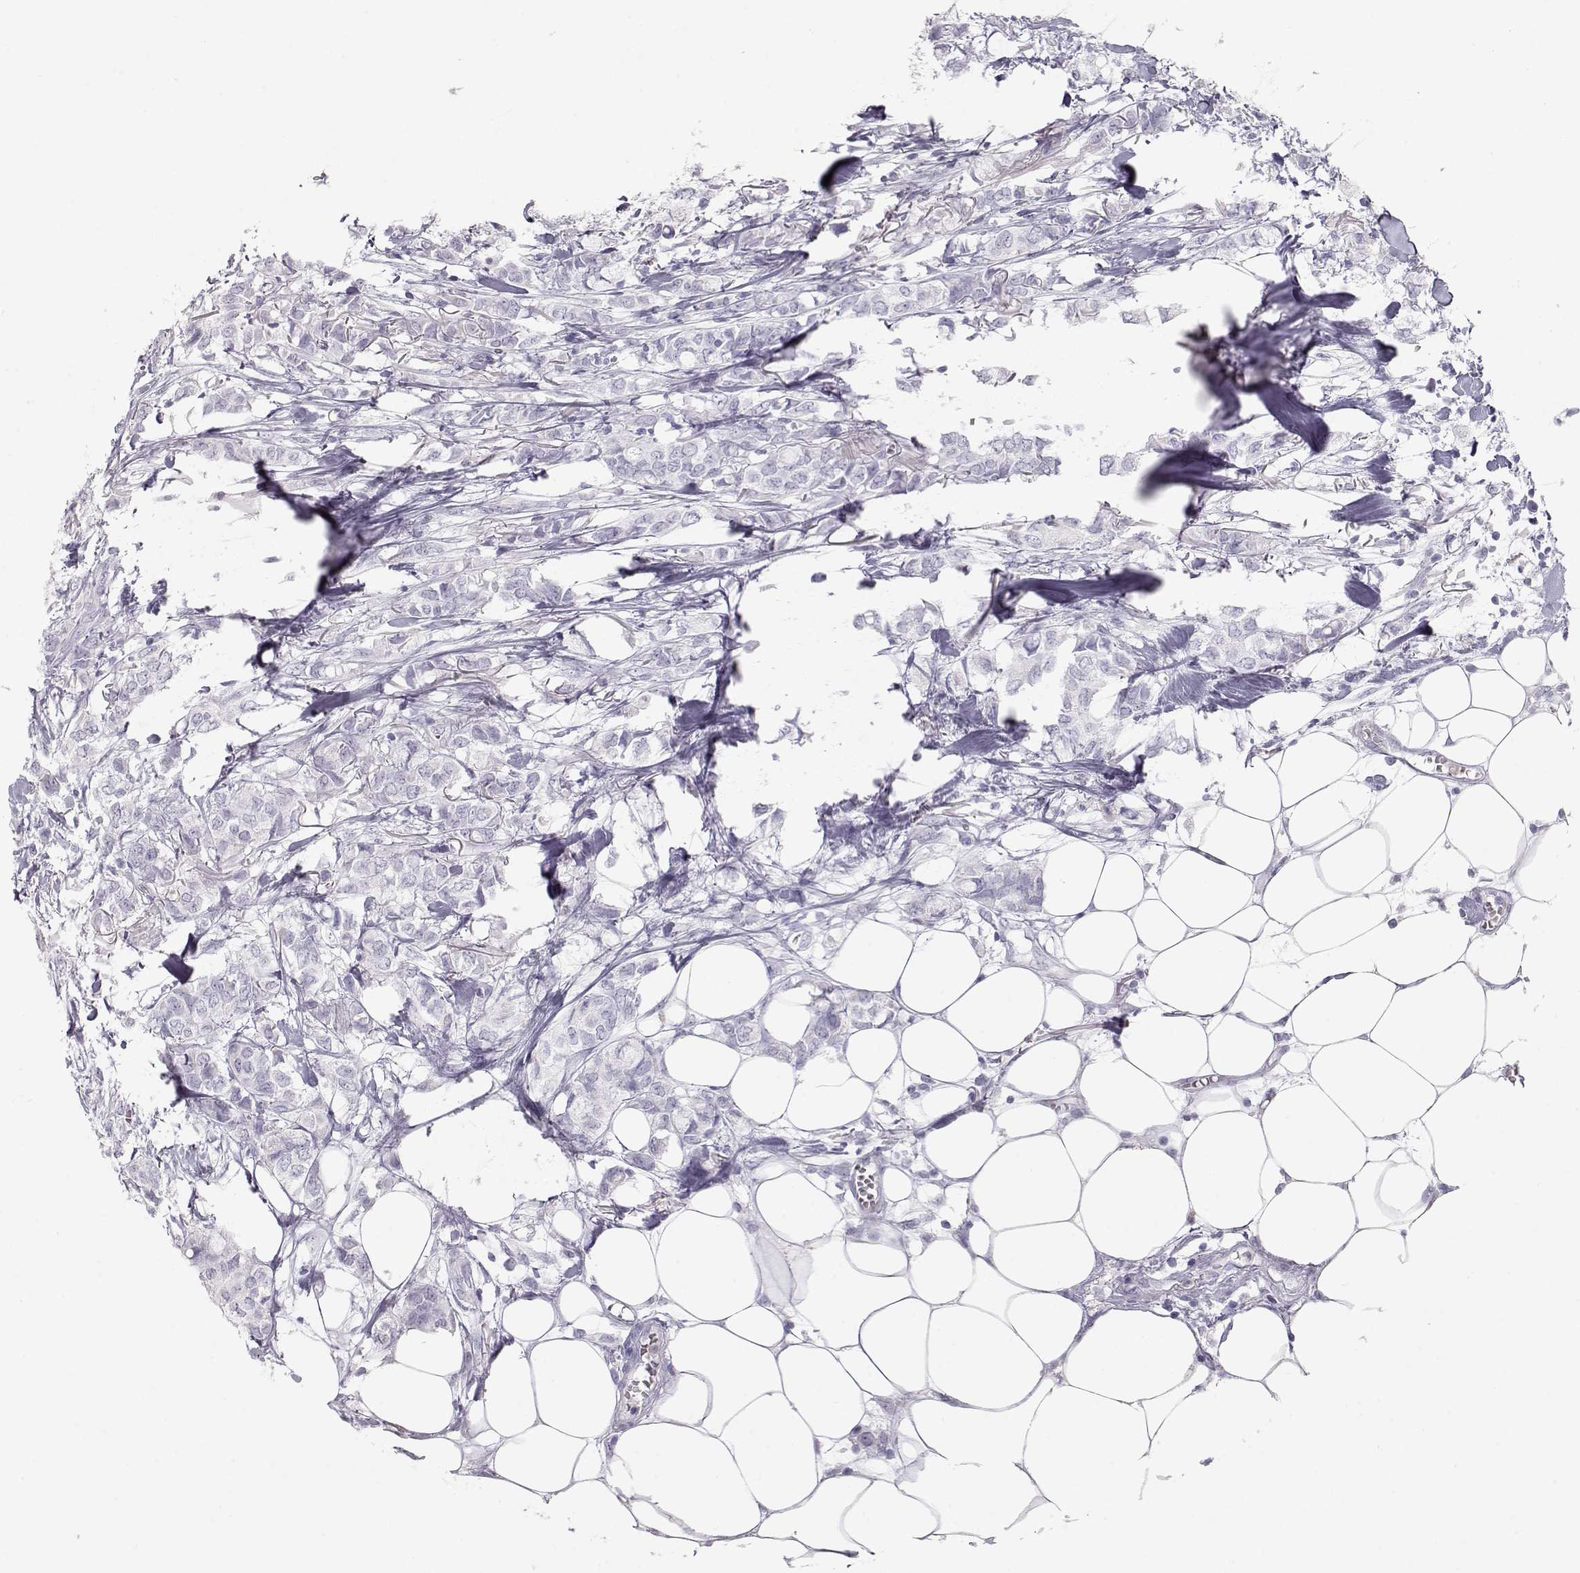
{"staining": {"intensity": "negative", "quantity": "none", "location": "none"}, "tissue": "breast cancer", "cell_type": "Tumor cells", "image_type": "cancer", "snomed": [{"axis": "morphology", "description": "Duct carcinoma"}, {"axis": "topography", "description": "Breast"}], "caption": "DAB (3,3'-diaminobenzidine) immunohistochemical staining of breast infiltrating ductal carcinoma reveals no significant expression in tumor cells.", "gene": "MIP", "patient": {"sex": "female", "age": 85}}